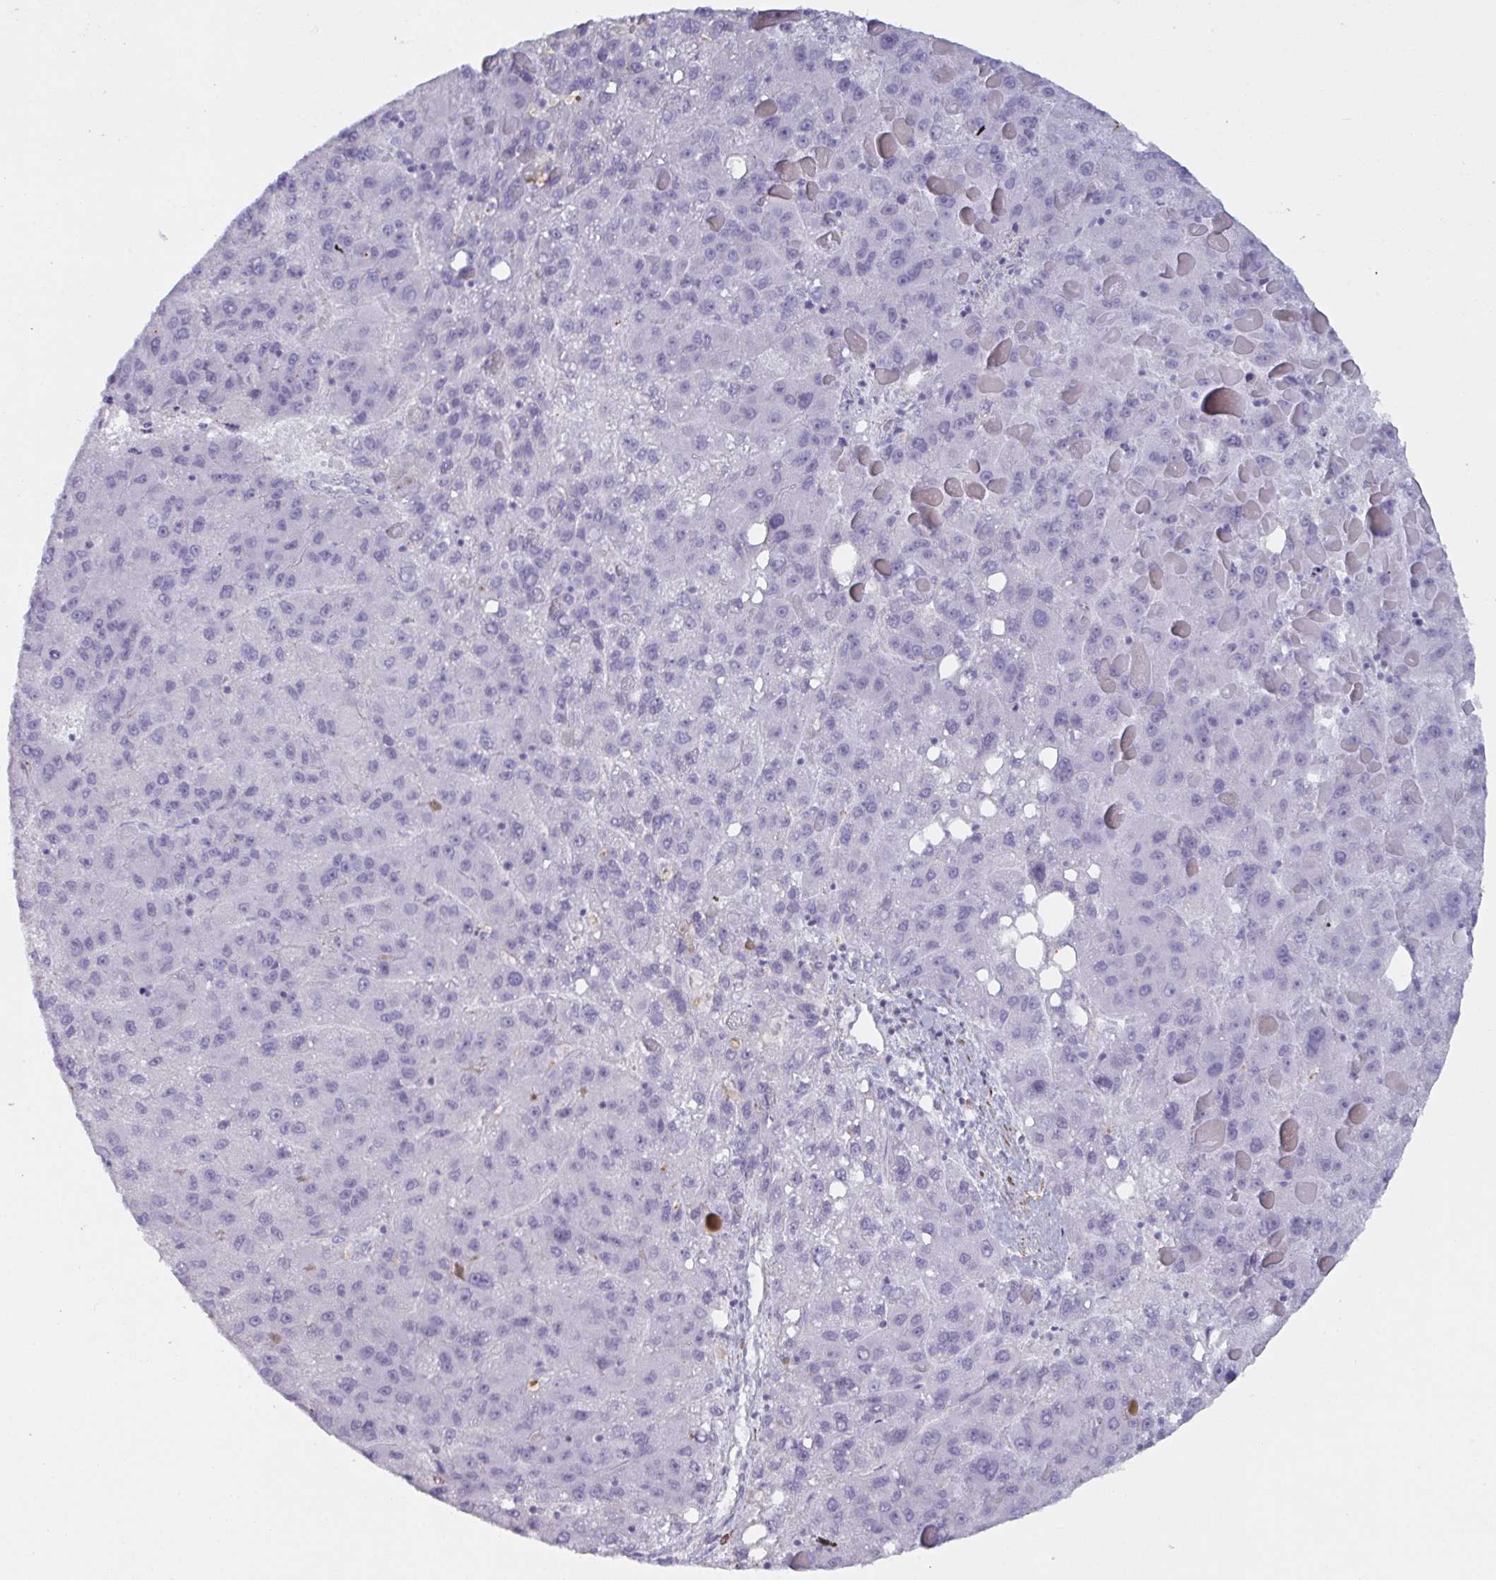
{"staining": {"intensity": "negative", "quantity": "none", "location": "none"}, "tissue": "liver cancer", "cell_type": "Tumor cells", "image_type": "cancer", "snomed": [{"axis": "morphology", "description": "Carcinoma, Hepatocellular, NOS"}, {"axis": "topography", "description": "Liver"}], "caption": "Tumor cells show no significant protein staining in liver cancer (hepatocellular carcinoma).", "gene": "OR5P3", "patient": {"sex": "female", "age": 82}}